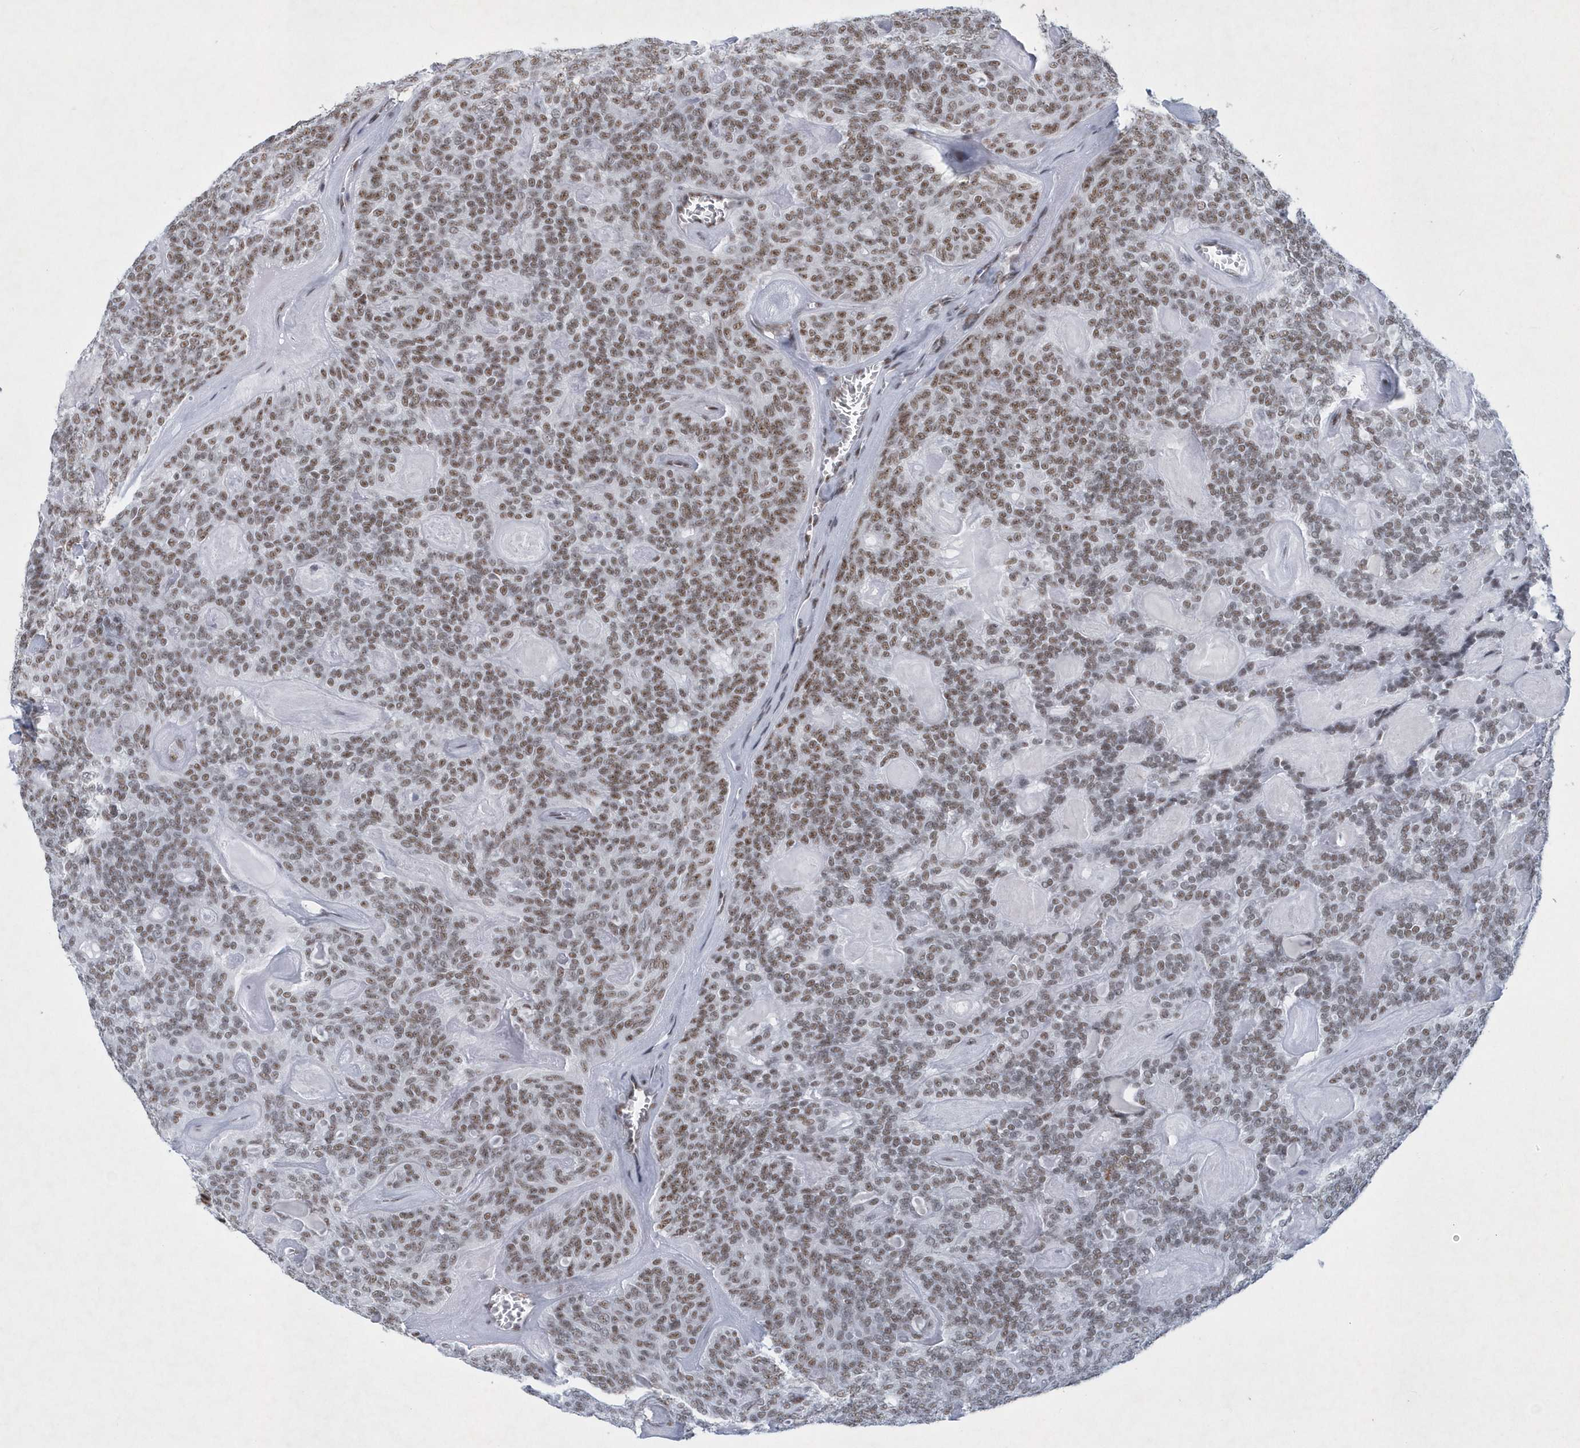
{"staining": {"intensity": "moderate", "quantity": ">75%", "location": "nuclear"}, "tissue": "head and neck cancer", "cell_type": "Tumor cells", "image_type": "cancer", "snomed": [{"axis": "morphology", "description": "Adenocarcinoma, NOS"}, {"axis": "topography", "description": "Head-Neck"}], "caption": "Protein staining of head and neck cancer (adenocarcinoma) tissue shows moderate nuclear staining in approximately >75% of tumor cells.", "gene": "DCLRE1A", "patient": {"sex": "male", "age": 66}}